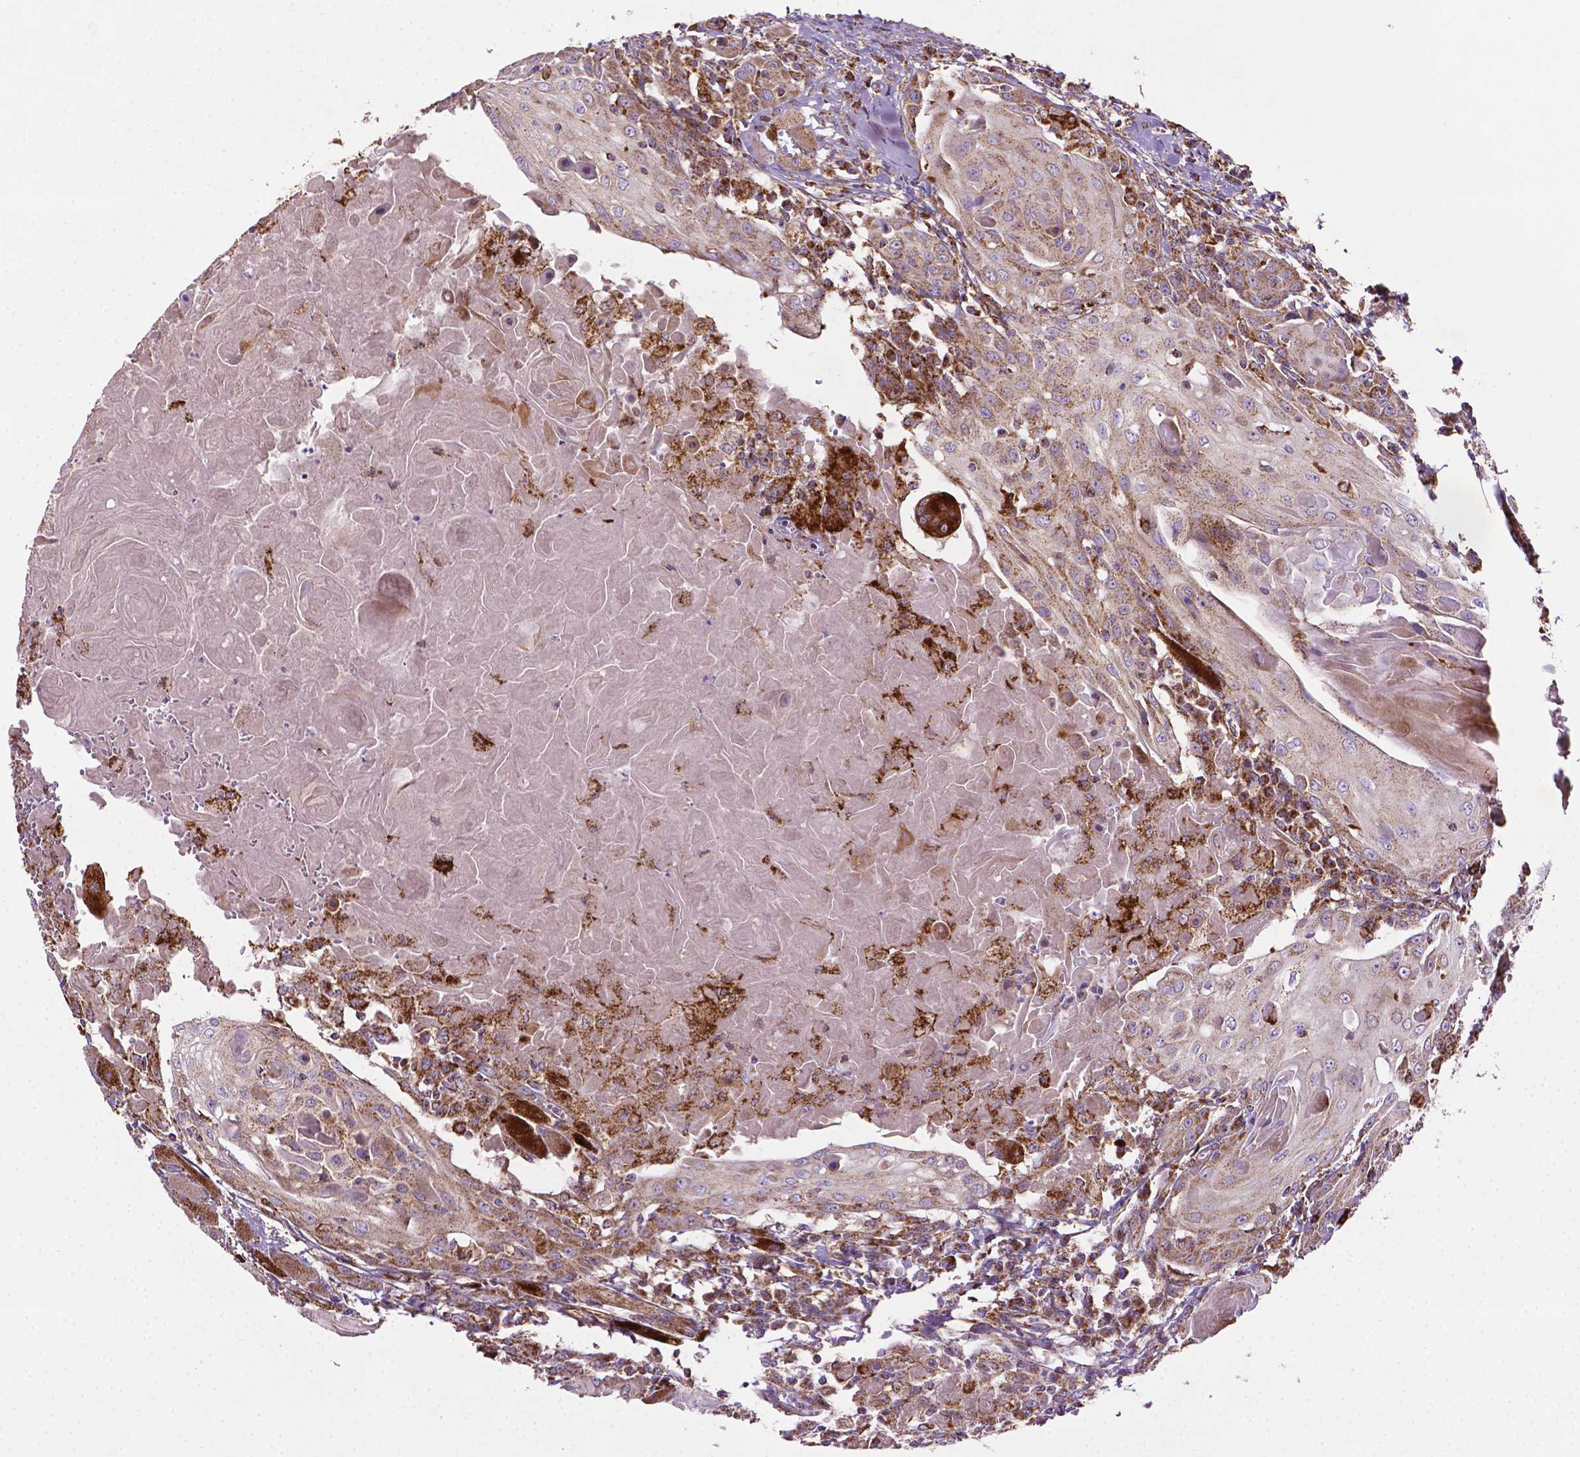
{"staining": {"intensity": "moderate", "quantity": ">75%", "location": "cytoplasmic/membranous"}, "tissue": "head and neck cancer", "cell_type": "Tumor cells", "image_type": "cancer", "snomed": [{"axis": "morphology", "description": "Squamous cell carcinoma, NOS"}, {"axis": "topography", "description": "Head-Neck"}], "caption": "IHC of human head and neck squamous cell carcinoma shows medium levels of moderate cytoplasmic/membranous positivity in about >75% of tumor cells. (DAB = brown stain, brightfield microscopy at high magnification).", "gene": "ILVBL", "patient": {"sex": "female", "age": 80}}